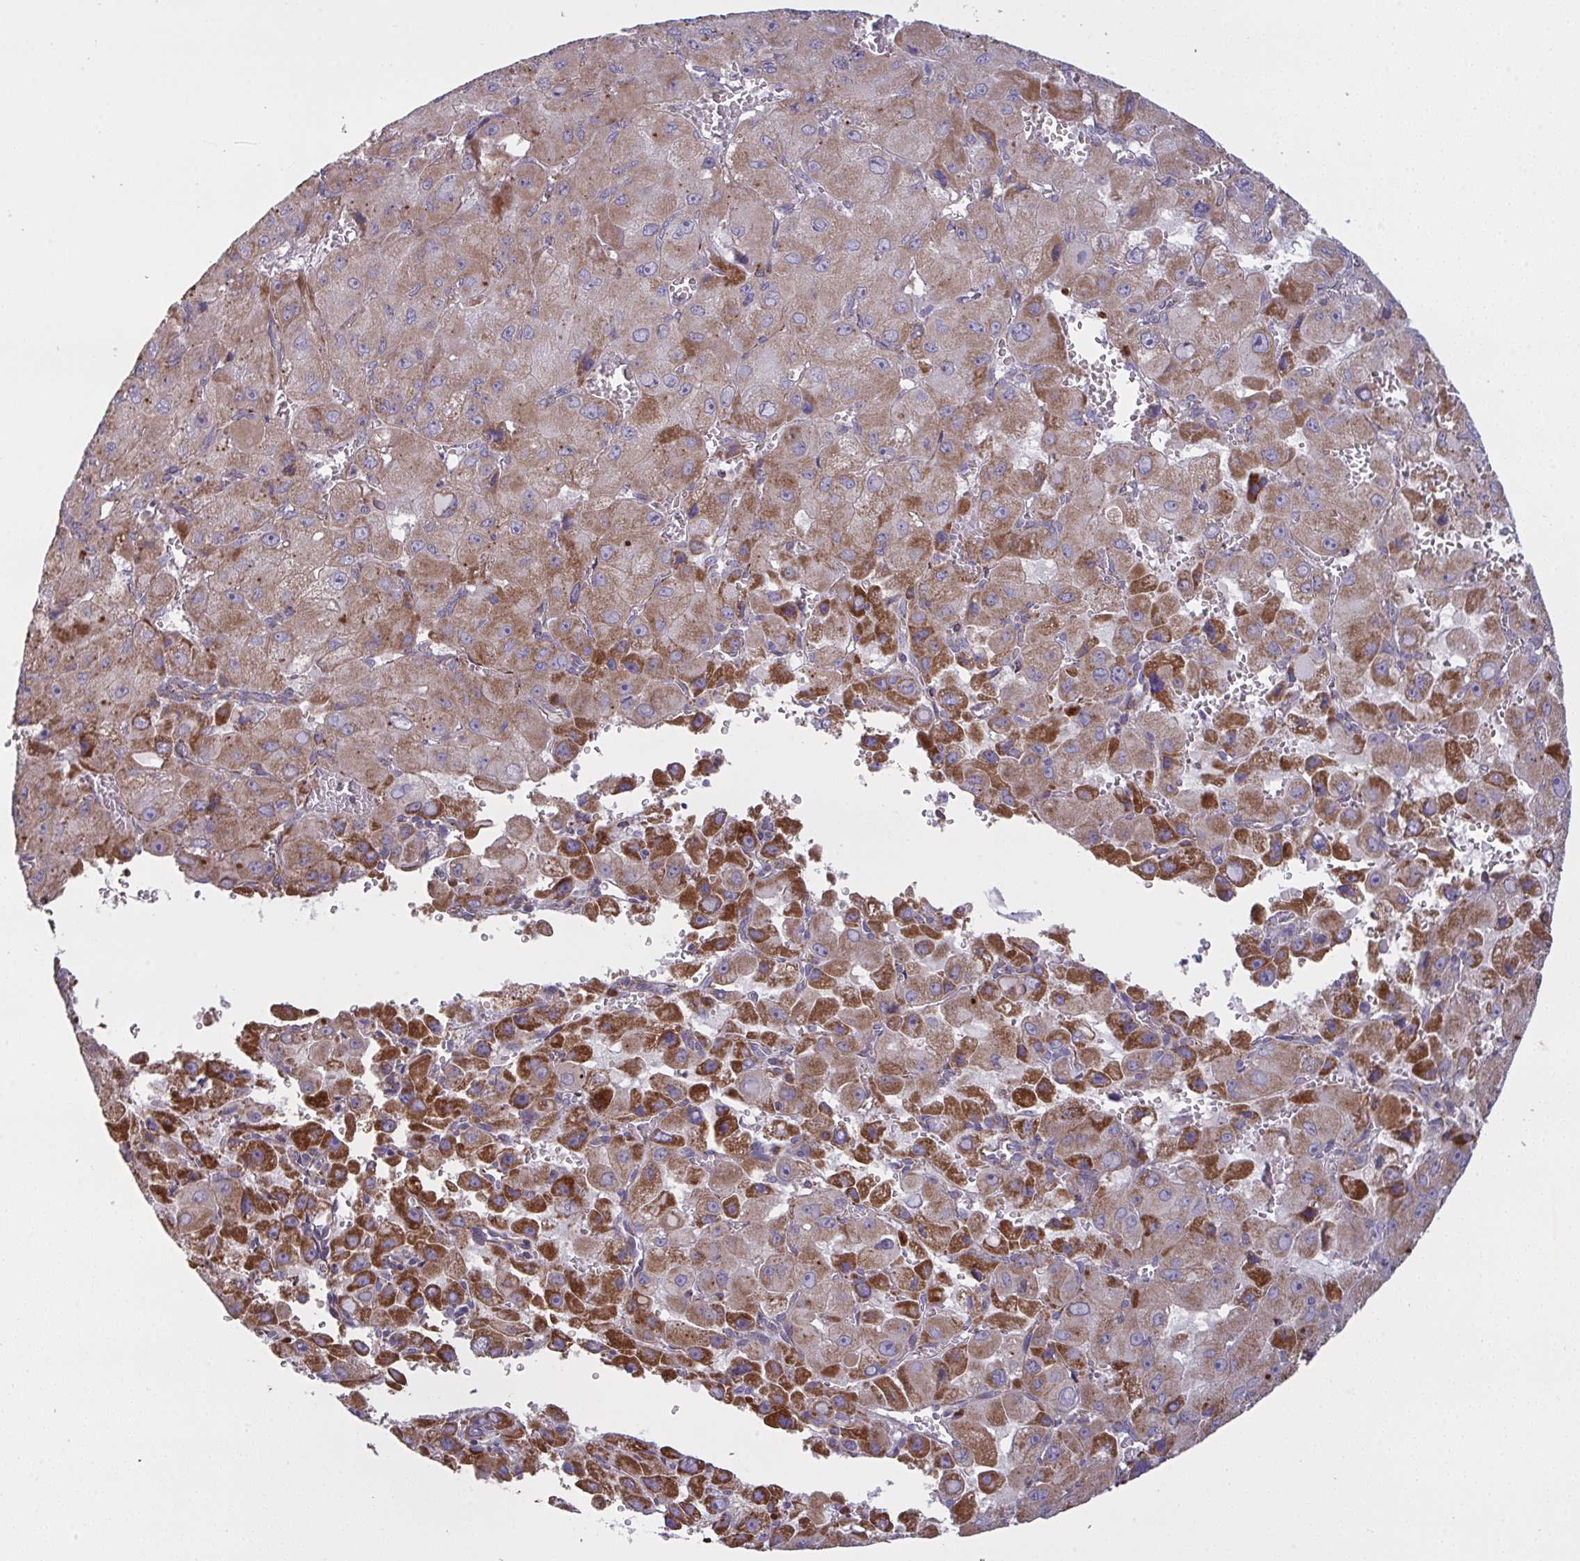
{"staining": {"intensity": "strong", "quantity": "25%-75%", "location": "cytoplasmic/membranous"}, "tissue": "liver cancer", "cell_type": "Tumor cells", "image_type": "cancer", "snomed": [{"axis": "morphology", "description": "Carcinoma, Hepatocellular, NOS"}, {"axis": "topography", "description": "Liver"}], "caption": "An IHC image of neoplastic tissue is shown. Protein staining in brown highlights strong cytoplasmic/membranous positivity in liver cancer within tumor cells.", "gene": "MICOS10", "patient": {"sex": "male", "age": 27}}